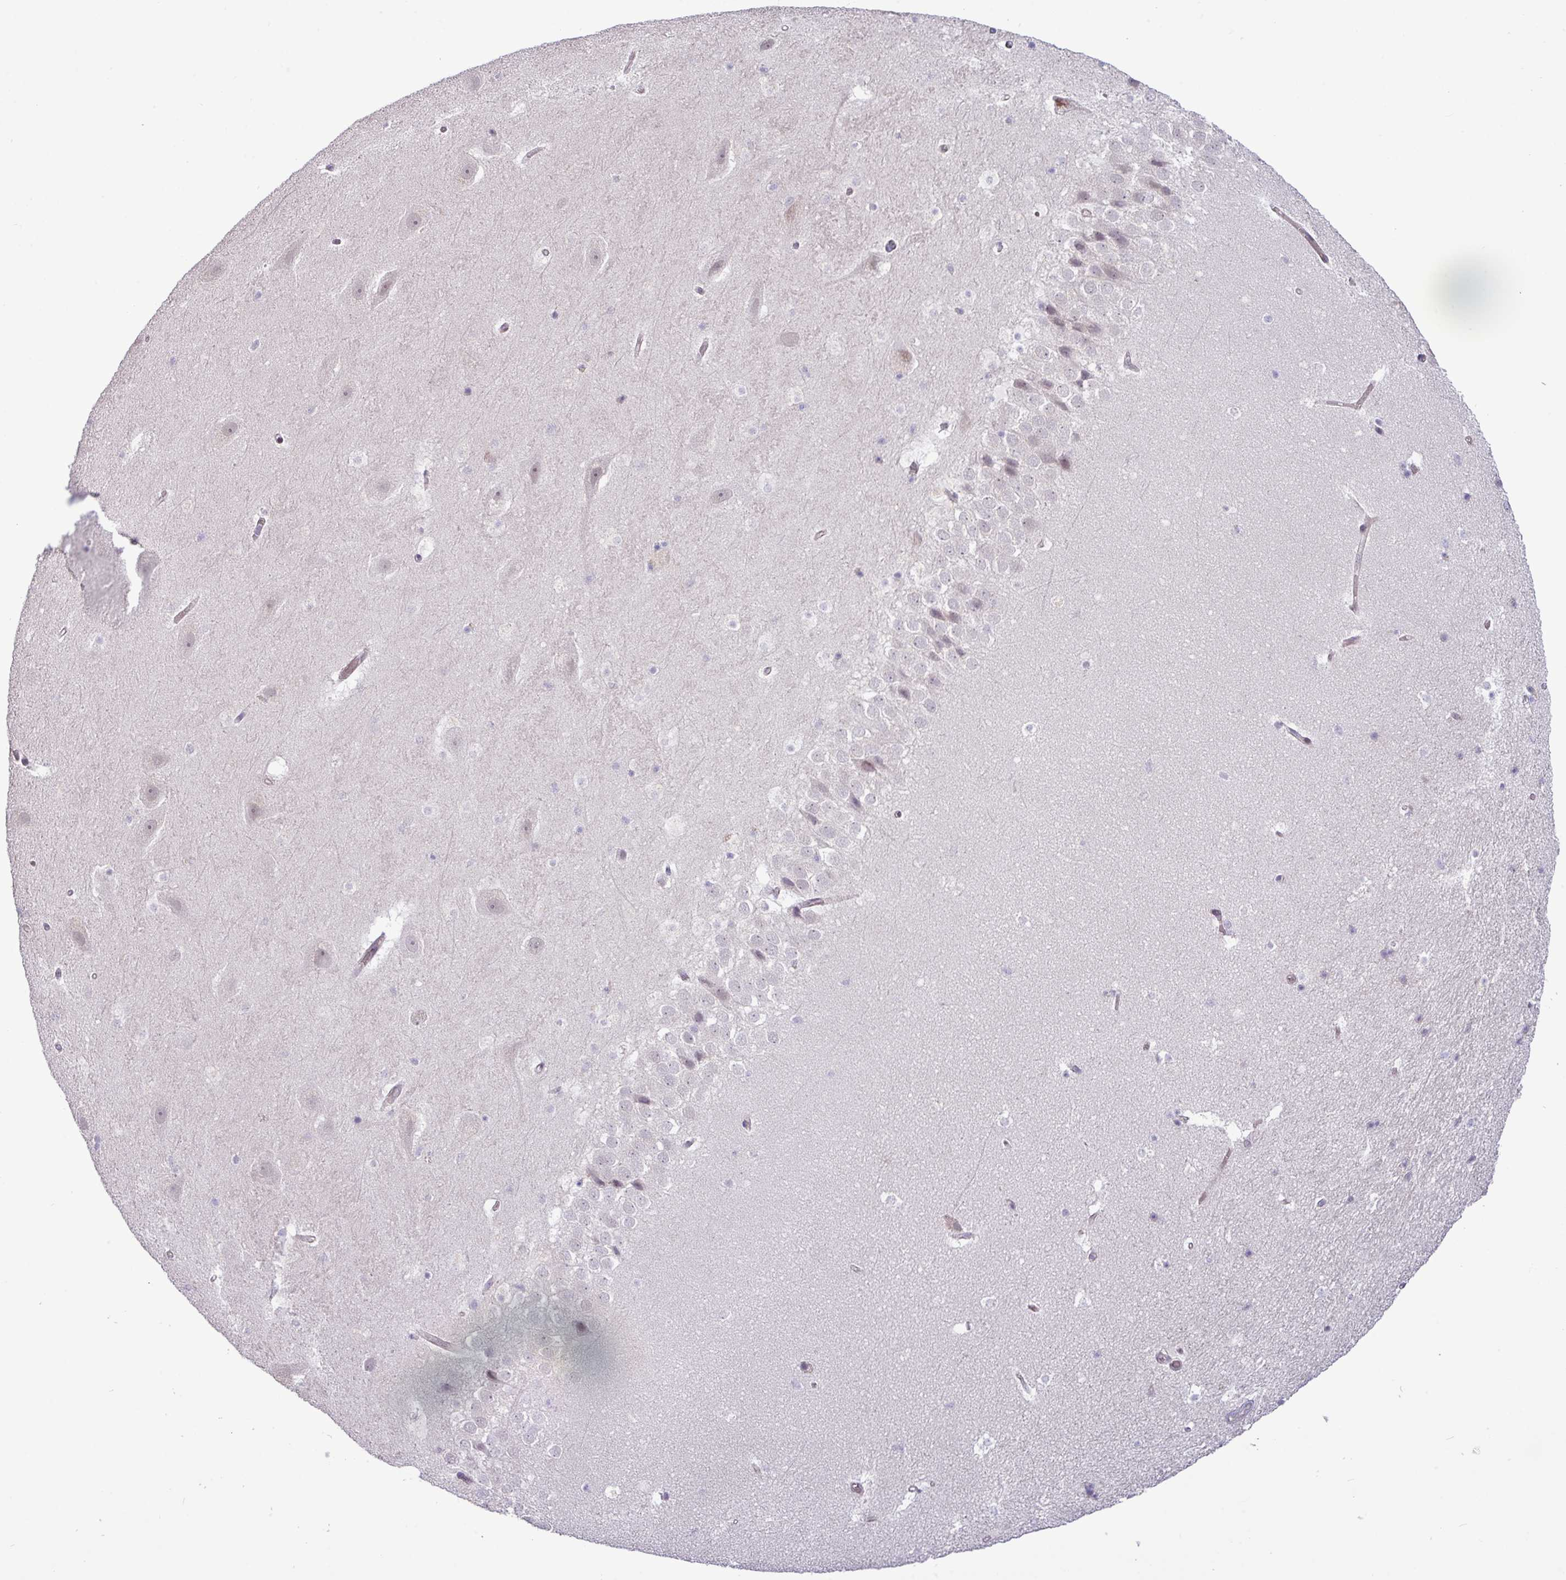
{"staining": {"intensity": "negative", "quantity": "none", "location": "none"}, "tissue": "hippocampus", "cell_type": "Glial cells", "image_type": "normal", "snomed": [{"axis": "morphology", "description": "Normal tissue, NOS"}, {"axis": "topography", "description": "Hippocampus"}], "caption": "There is no significant expression in glial cells of hippocampus. Brightfield microscopy of immunohistochemistry (IHC) stained with DAB (3,3'-diaminobenzidine) (brown) and hematoxylin (blue), captured at high magnification.", "gene": "RIPPLY1", "patient": {"sex": "male", "age": 37}}